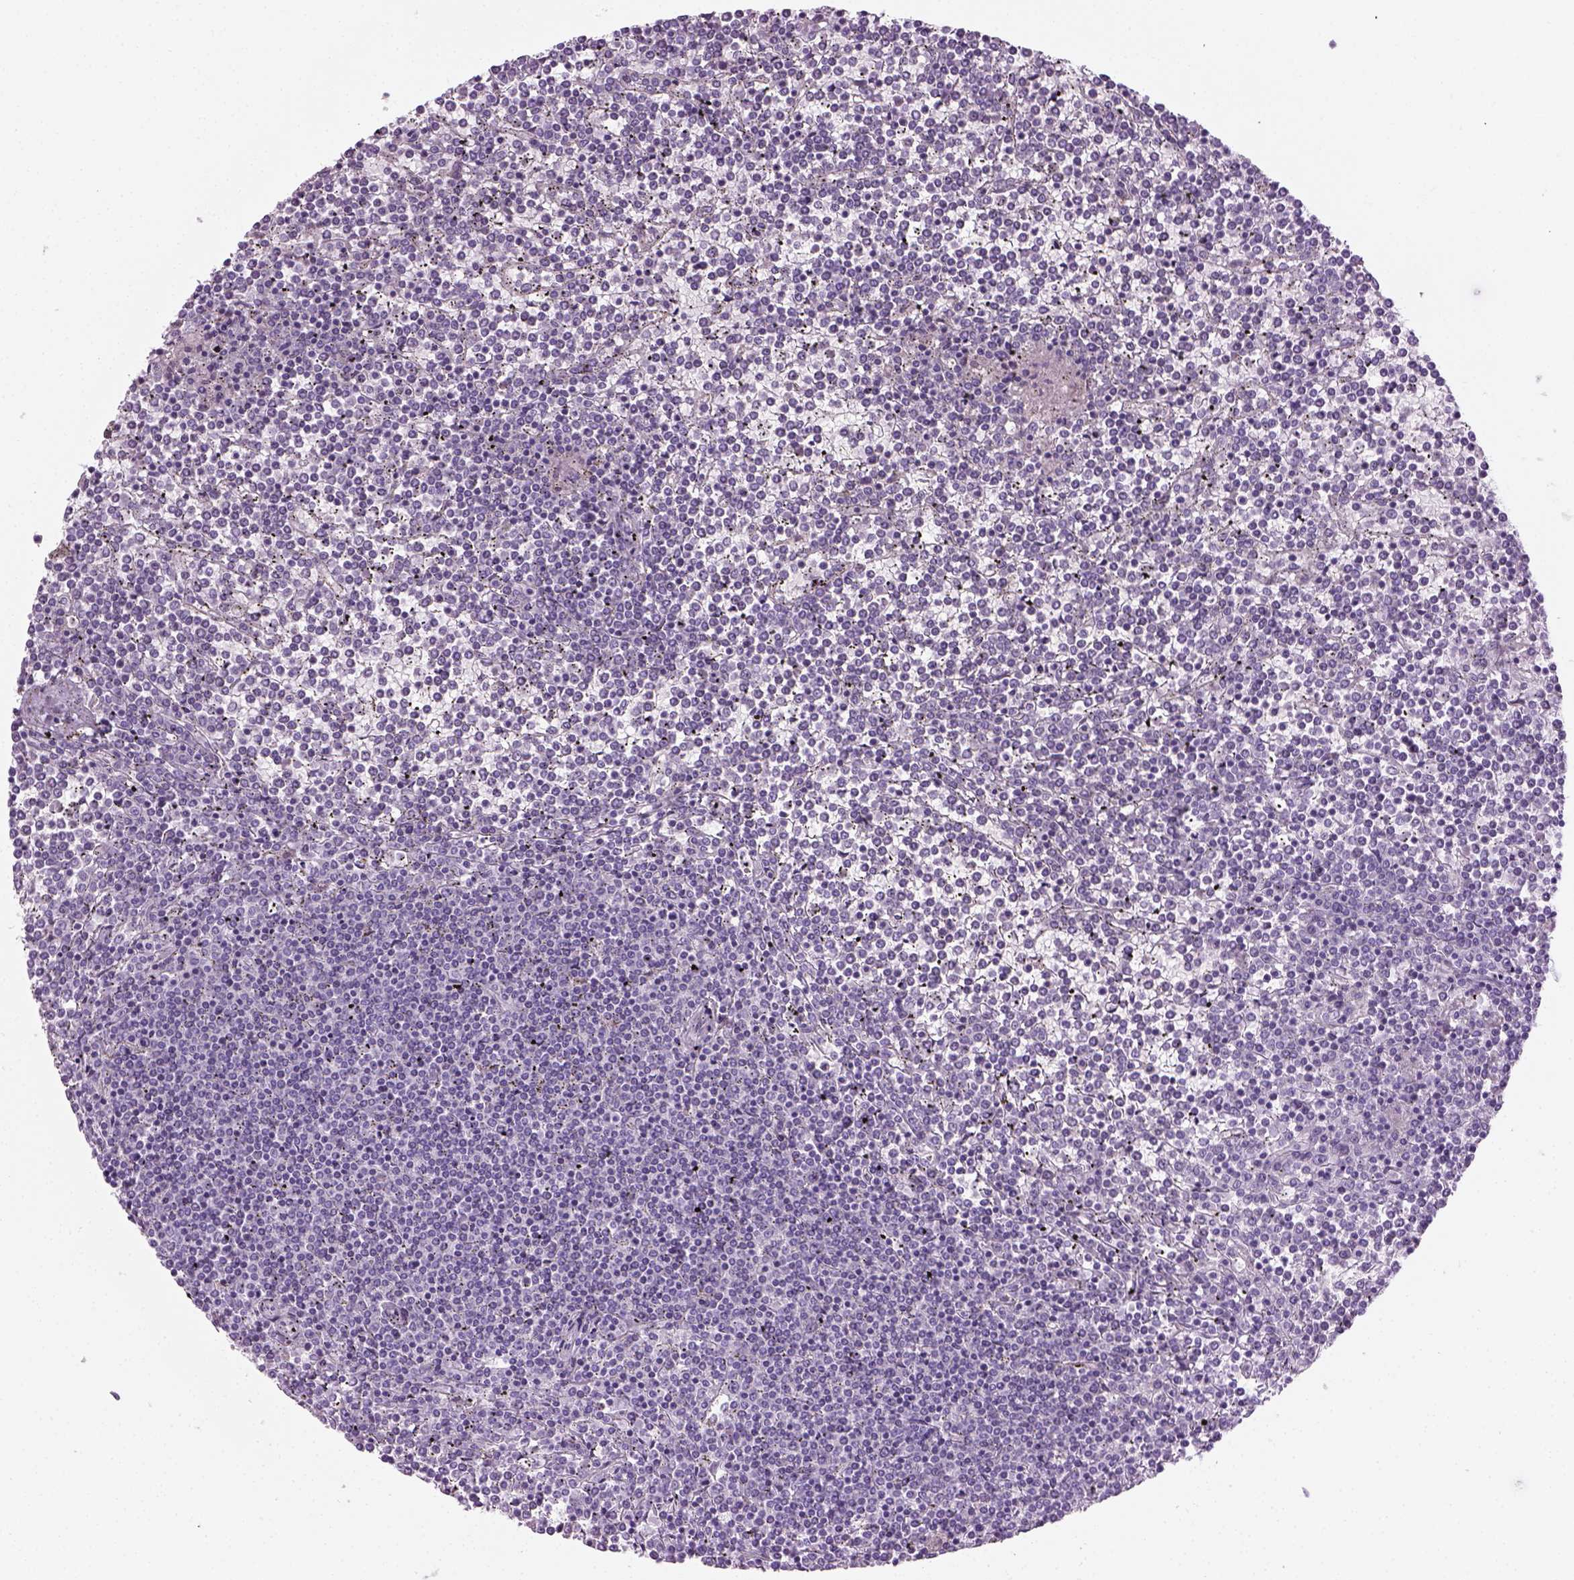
{"staining": {"intensity": "negative", "quantity": "none", "location": "none"}, "tissue": "lymphoma", "cell_type": "Tumor cells", "image_type": "cancer", "snomed": [{"axis": "morphology", "description": "Malignant lymphoma, non-Hodgkin's type, Low grade"}, {"axis": "topography", "description": "Spleen"}], "caption": "IHC of human low-grade malignant lymphoma, non-Hodgkin's type reveals no staining in tumor cells. (Immunohistochemistry, brightfield microscopy, high magnification).", "gene": "CIBAR2", "patient": {"sex": "female", "age": 19}}